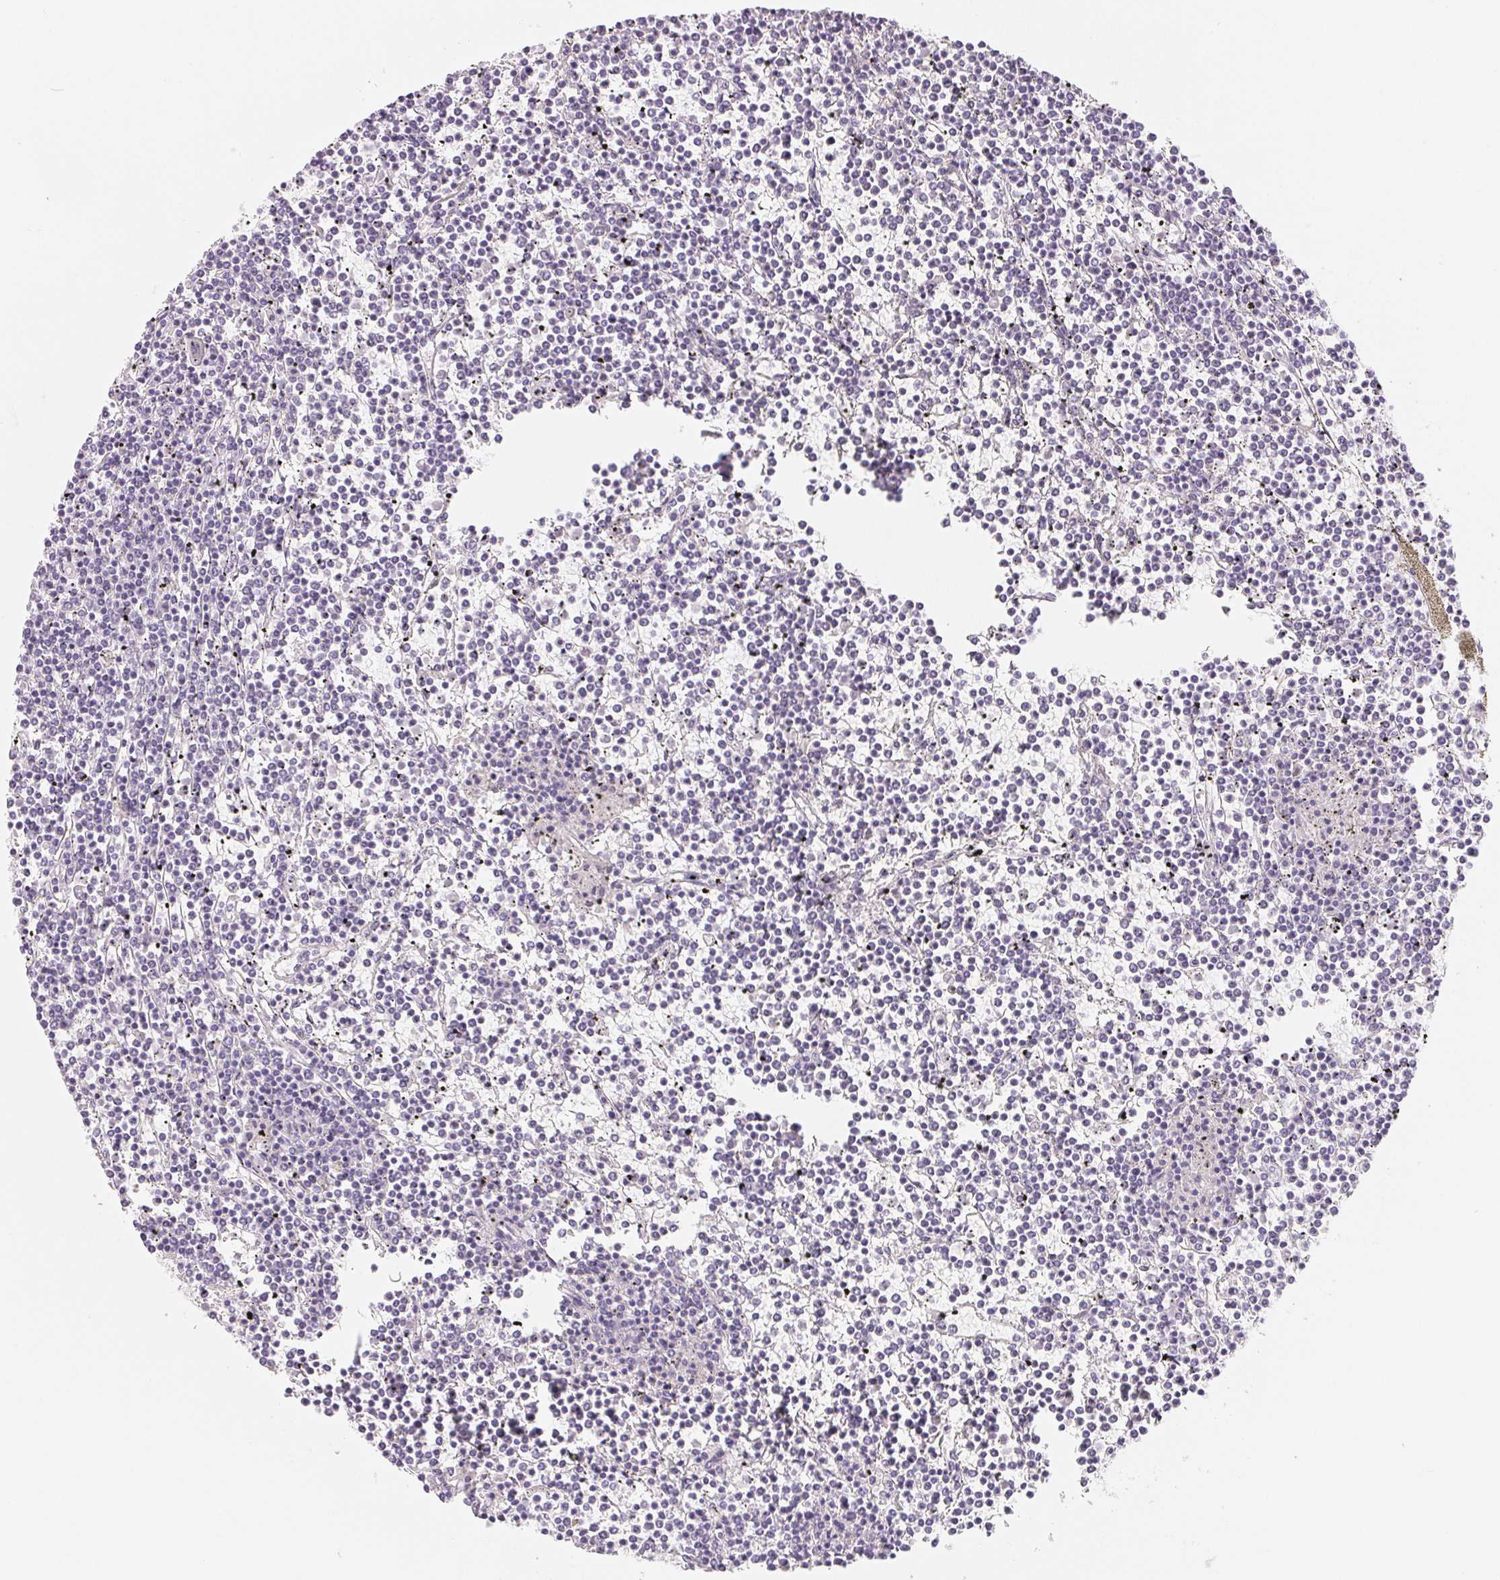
{"staining": {"intensity": "negative", "quantity": "none", "location": "none"}, "tissue": "lymphoma", "cell_type": "Tumor cells", "image_type": "cancer", "snomed": [{"axis": "morphology", "description": "Malignant lymphoma, non-Hodgkin's type, Low grade"}, {"axis": "topography", "description": "Spleen"}], "caption": "IHC histopathology image of neoplastic tissue: lymphoma stained with DAB displays no significant protein expression in tumor cells.", "gene": "SPACA5B", "patient": {"sex": "female", "age": 19}}